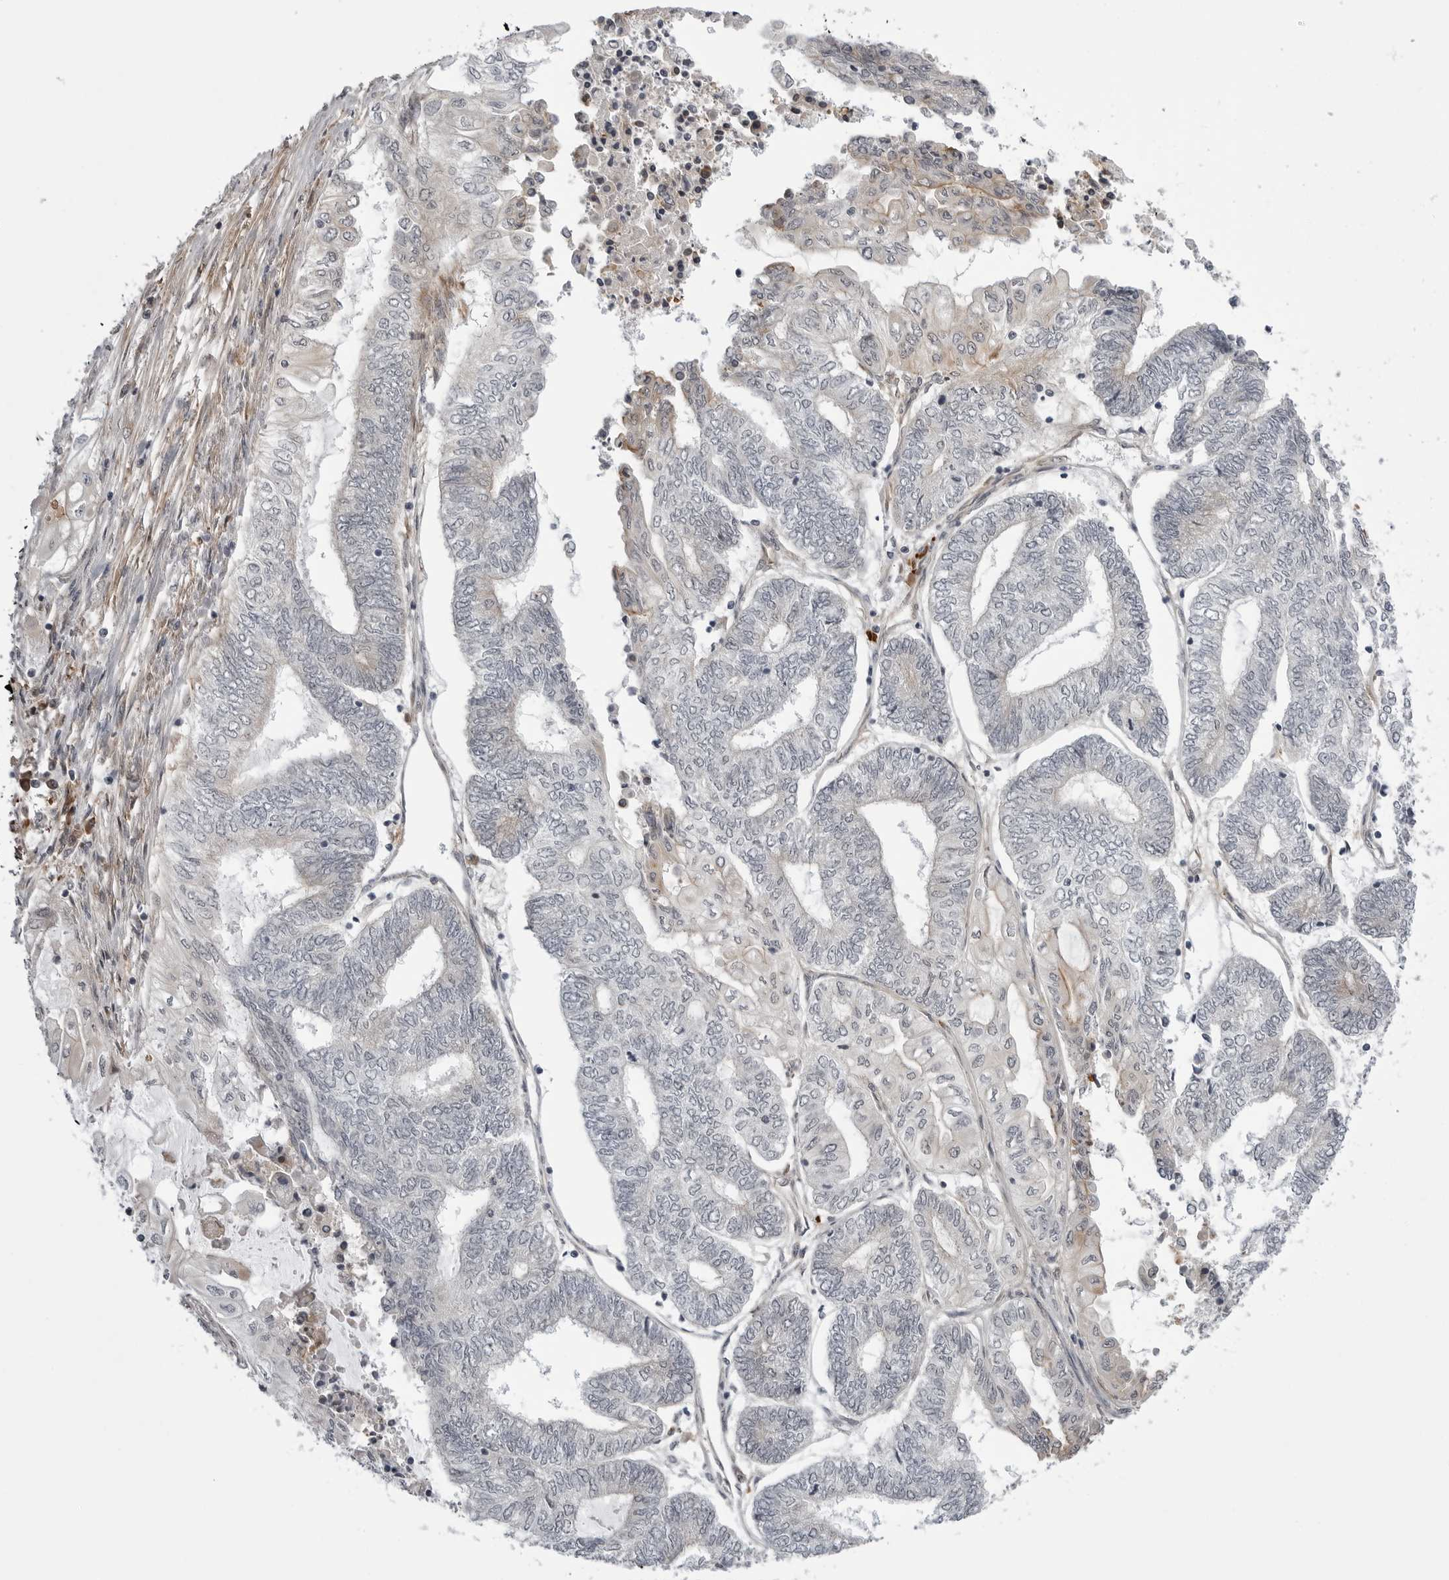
{"staining": {"intensity": "negative", "quantity": "none", "location": "none"}, "tissue": "endometrial cancer", "cell_type": "Tumor cells", "image_type": "cancer", "snomed": [{"axis": "morphology", "description": "Adenocarcinoma, NOS"}, {"axis": "topography", "description": "Uterus"}, {"axis": "topography", "description": "Endometrium"}], "caption": "A micrograph of endometrial cancer (adenocarcinoma) stained for a protein reveals no brown staining in tumor cells. (DAB (3,3'-diaminobenzidine) immunohistochemistry visualized using brightfield microscopy, high magnification).", "gene": "ARL5A", "patient": {"sex": "female", "age": 70}}